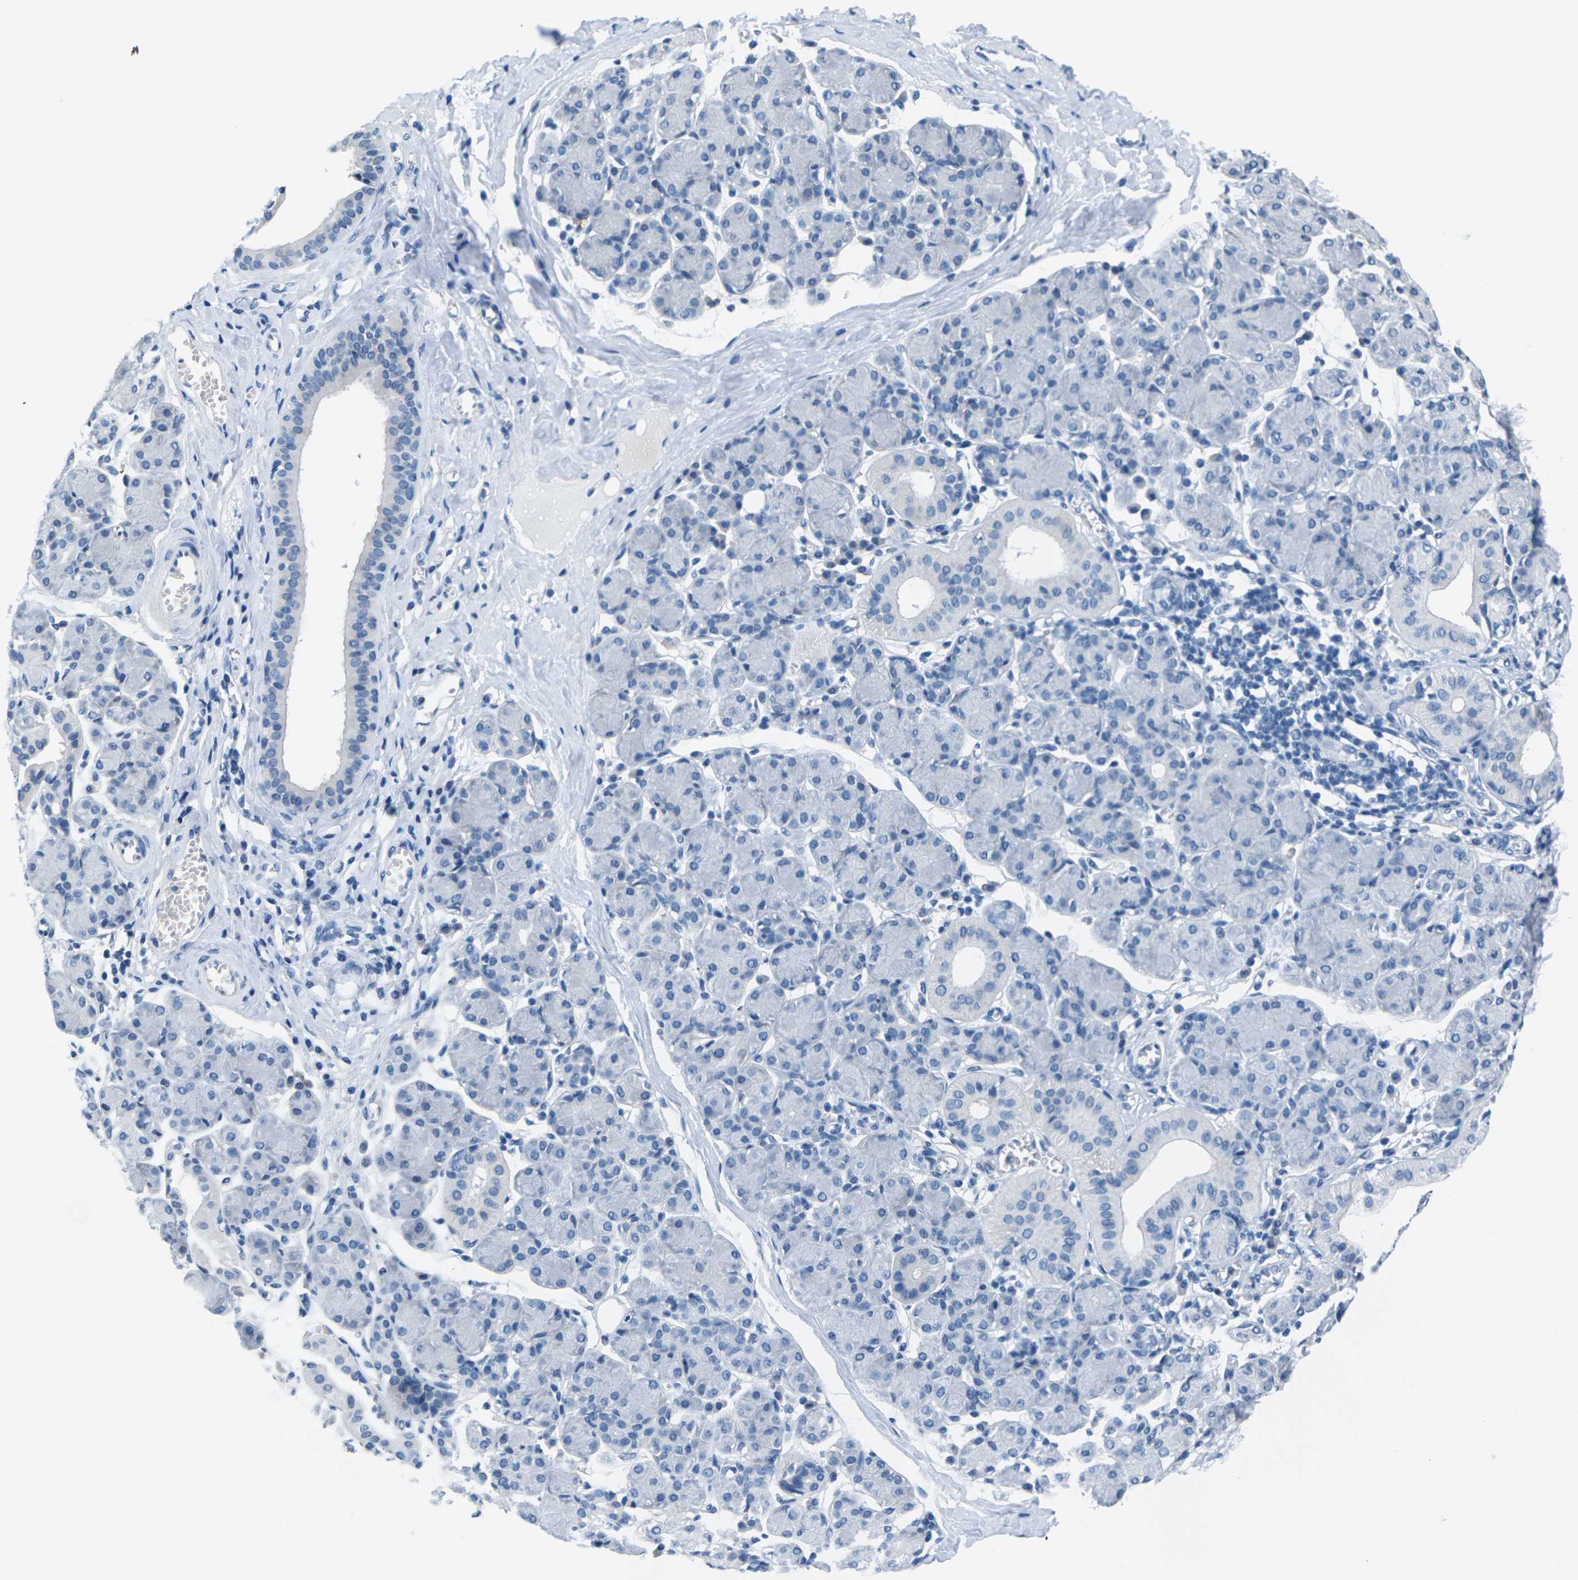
{"staining": {"intensity": "negative", "quantity": "none", "location": "none"}, "tissue": "salivary gland", "cell_type": "Glandular cells", "image_type": "normal", "snomed": [{"axis": "morphology", "description": "Normal tissue, NOS"}, {"axis": "morphology", "description": "Inflammation, NOS"}, {"axis": "topography", "description": "Lymph node"}, {"axis": "topography", "description": "Salivary gland"}], "caption": "The immunohistochemistry (IHC) image has no significant expression in glandular cells of salivary gland.", "gene": "UMOD", "patient": {"sex": "male", "age": 3}}